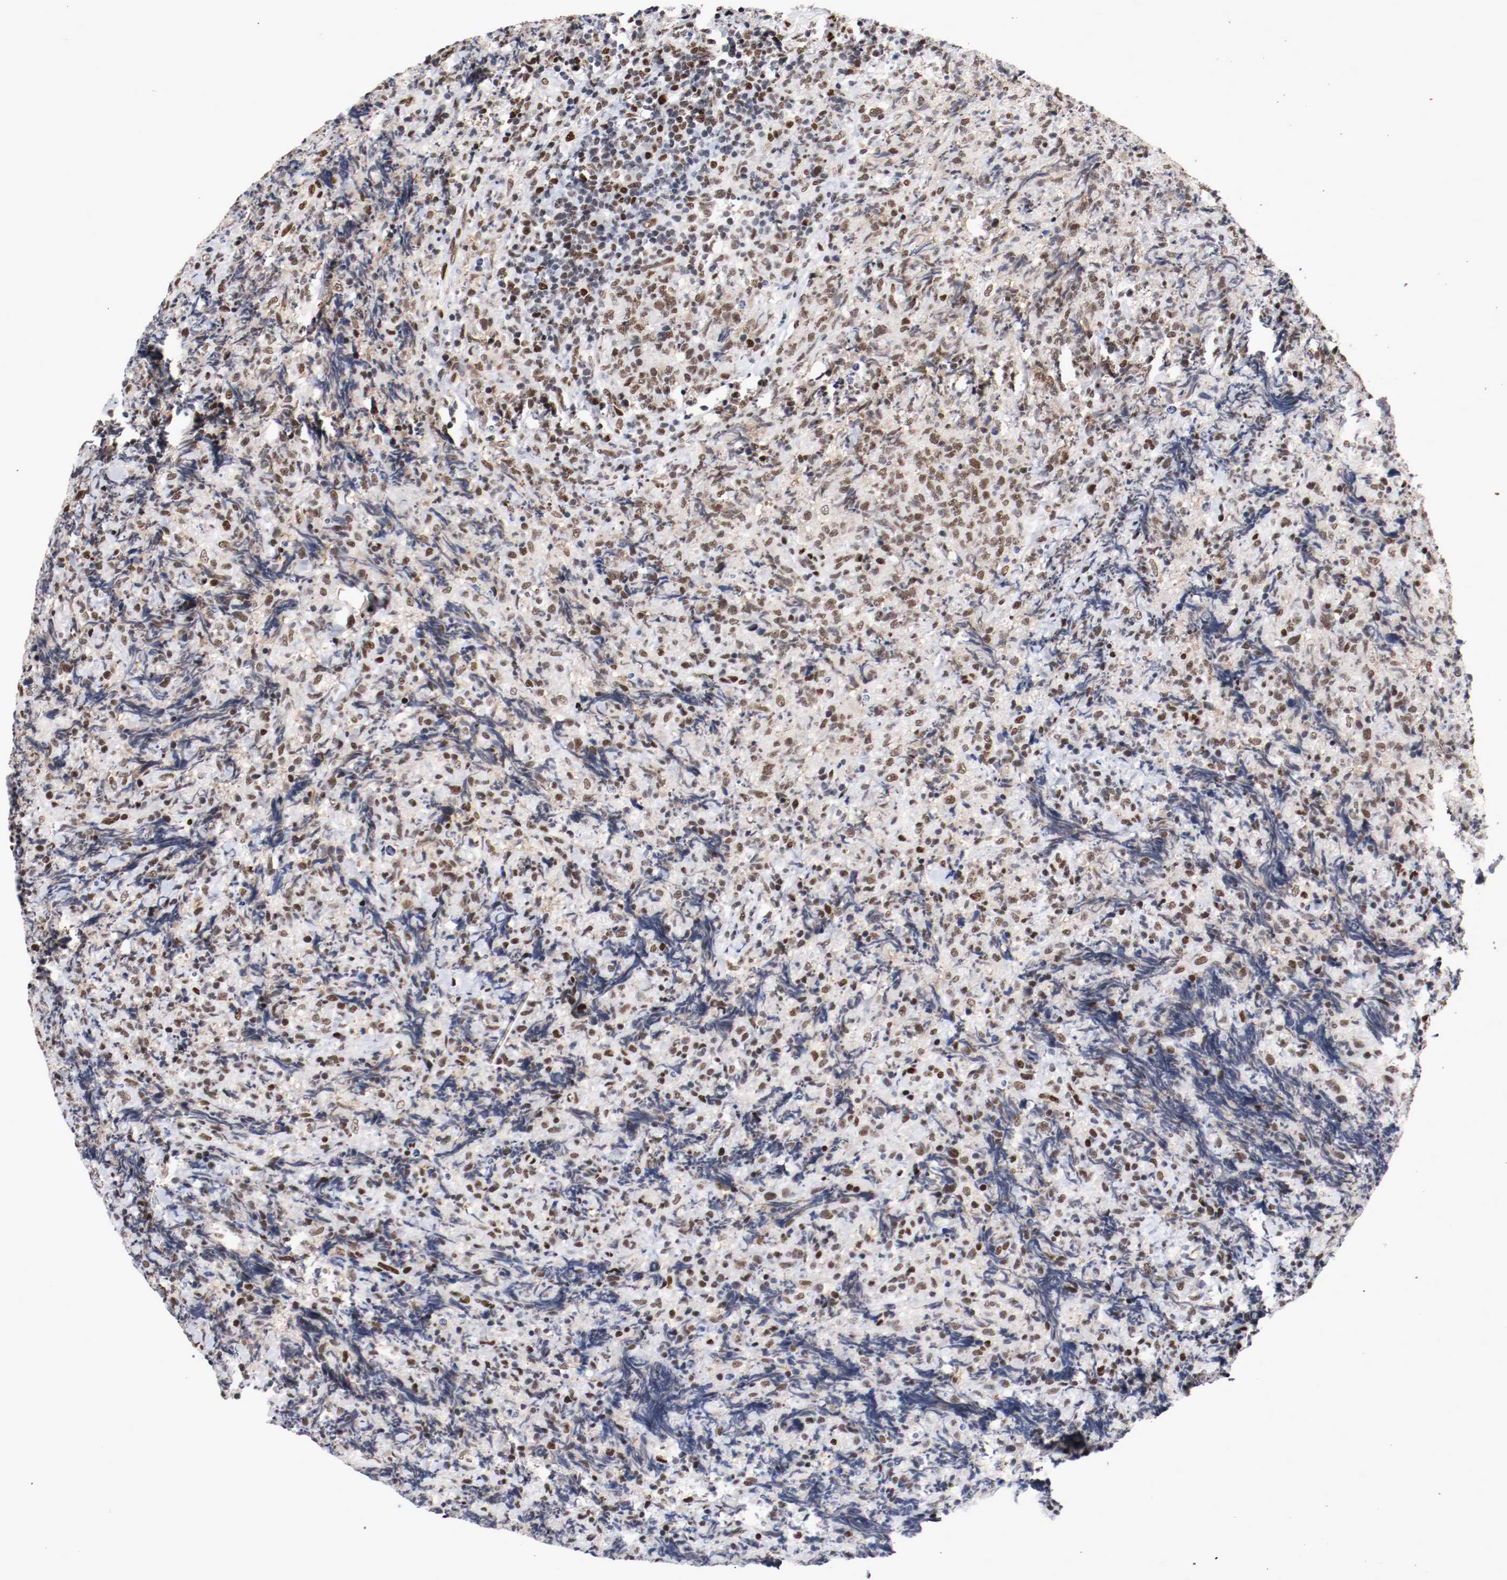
{"staining": {"intensity": "moderate", "quantity": ">75%", "location": "nuclear"}, "tissue": "lymphoma", "cell_type": "Tumor cells", "image_type": "cancer", "snomed": [{"axis": "morphology", "description": "Malignant lymphoma, non-Hodgkin's type, High grade"}, {"axis": "topography", "description": "Tonsil"}], "caption": "High-power microscopy captured an immunohistochemistry micrograph of malignant lymphoma, non-Hodgkin's type (high-grade), revealing moderate nuclear positivity in about >75% of tumor cells.", "gene": "MEF2D", "patient": {"sex": "female", "age": 36}}